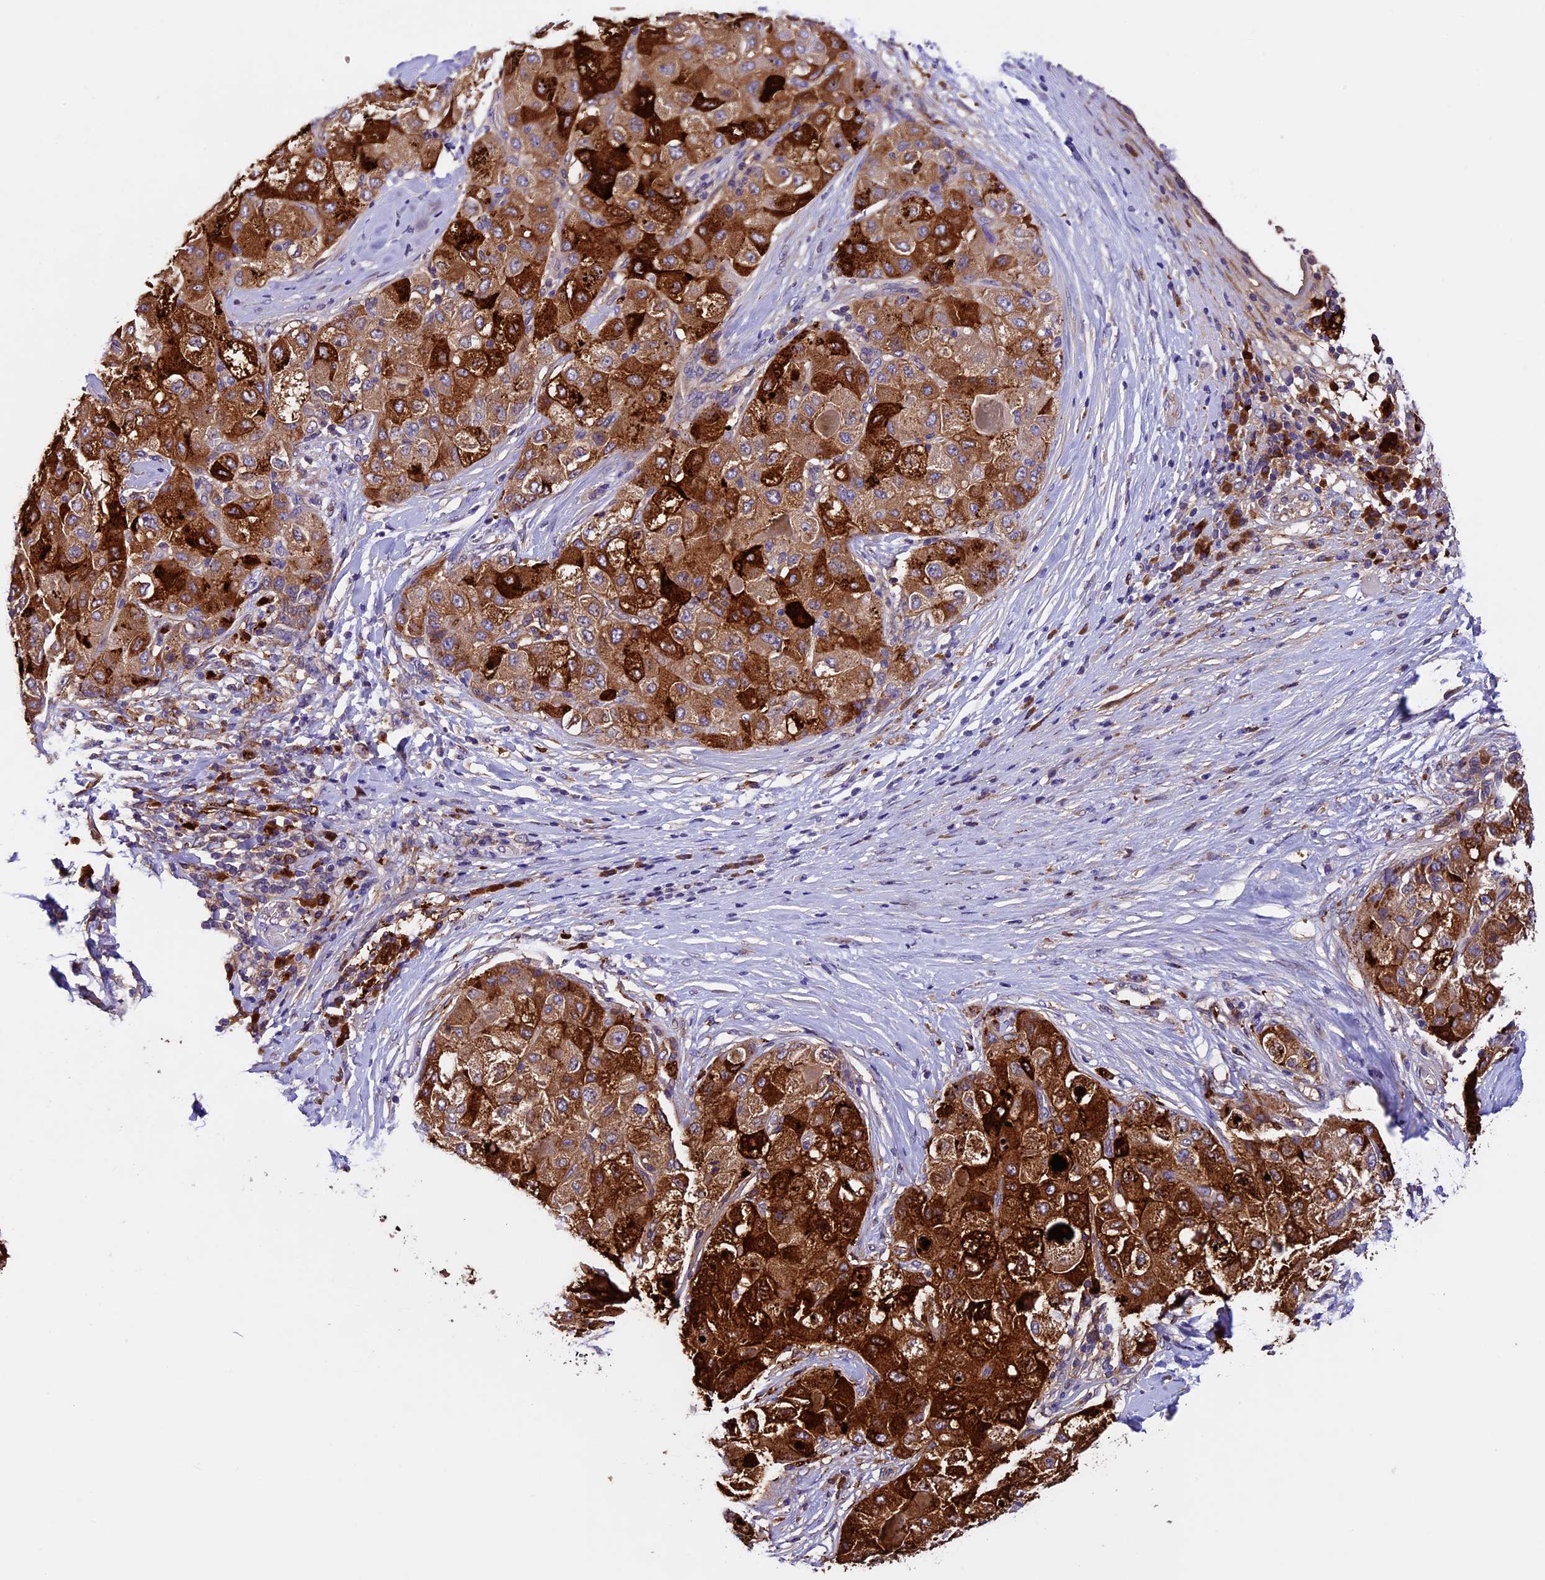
{"staining": {"intensity": "strong", "quantity": ">75%", "location": "cytoplasmic/membranous"}, "tissue": "liver cancer", "cell_type": "Tumor cells", "image_type": "cancer", "snomed": [{"axis": "morphology", "description": "Carcinoma, Hepatocellular, NOS"}, {"axis": "topography", "description": "Liver"}], "caption": "Tumor cells exhibit high levels of strong cytoplasmic/membranous staining in approximately >75% of cells in hepatocellular carcinoma (liver).", "gene": "CILP2", "patient": {"sex": "male", "age": 80}}